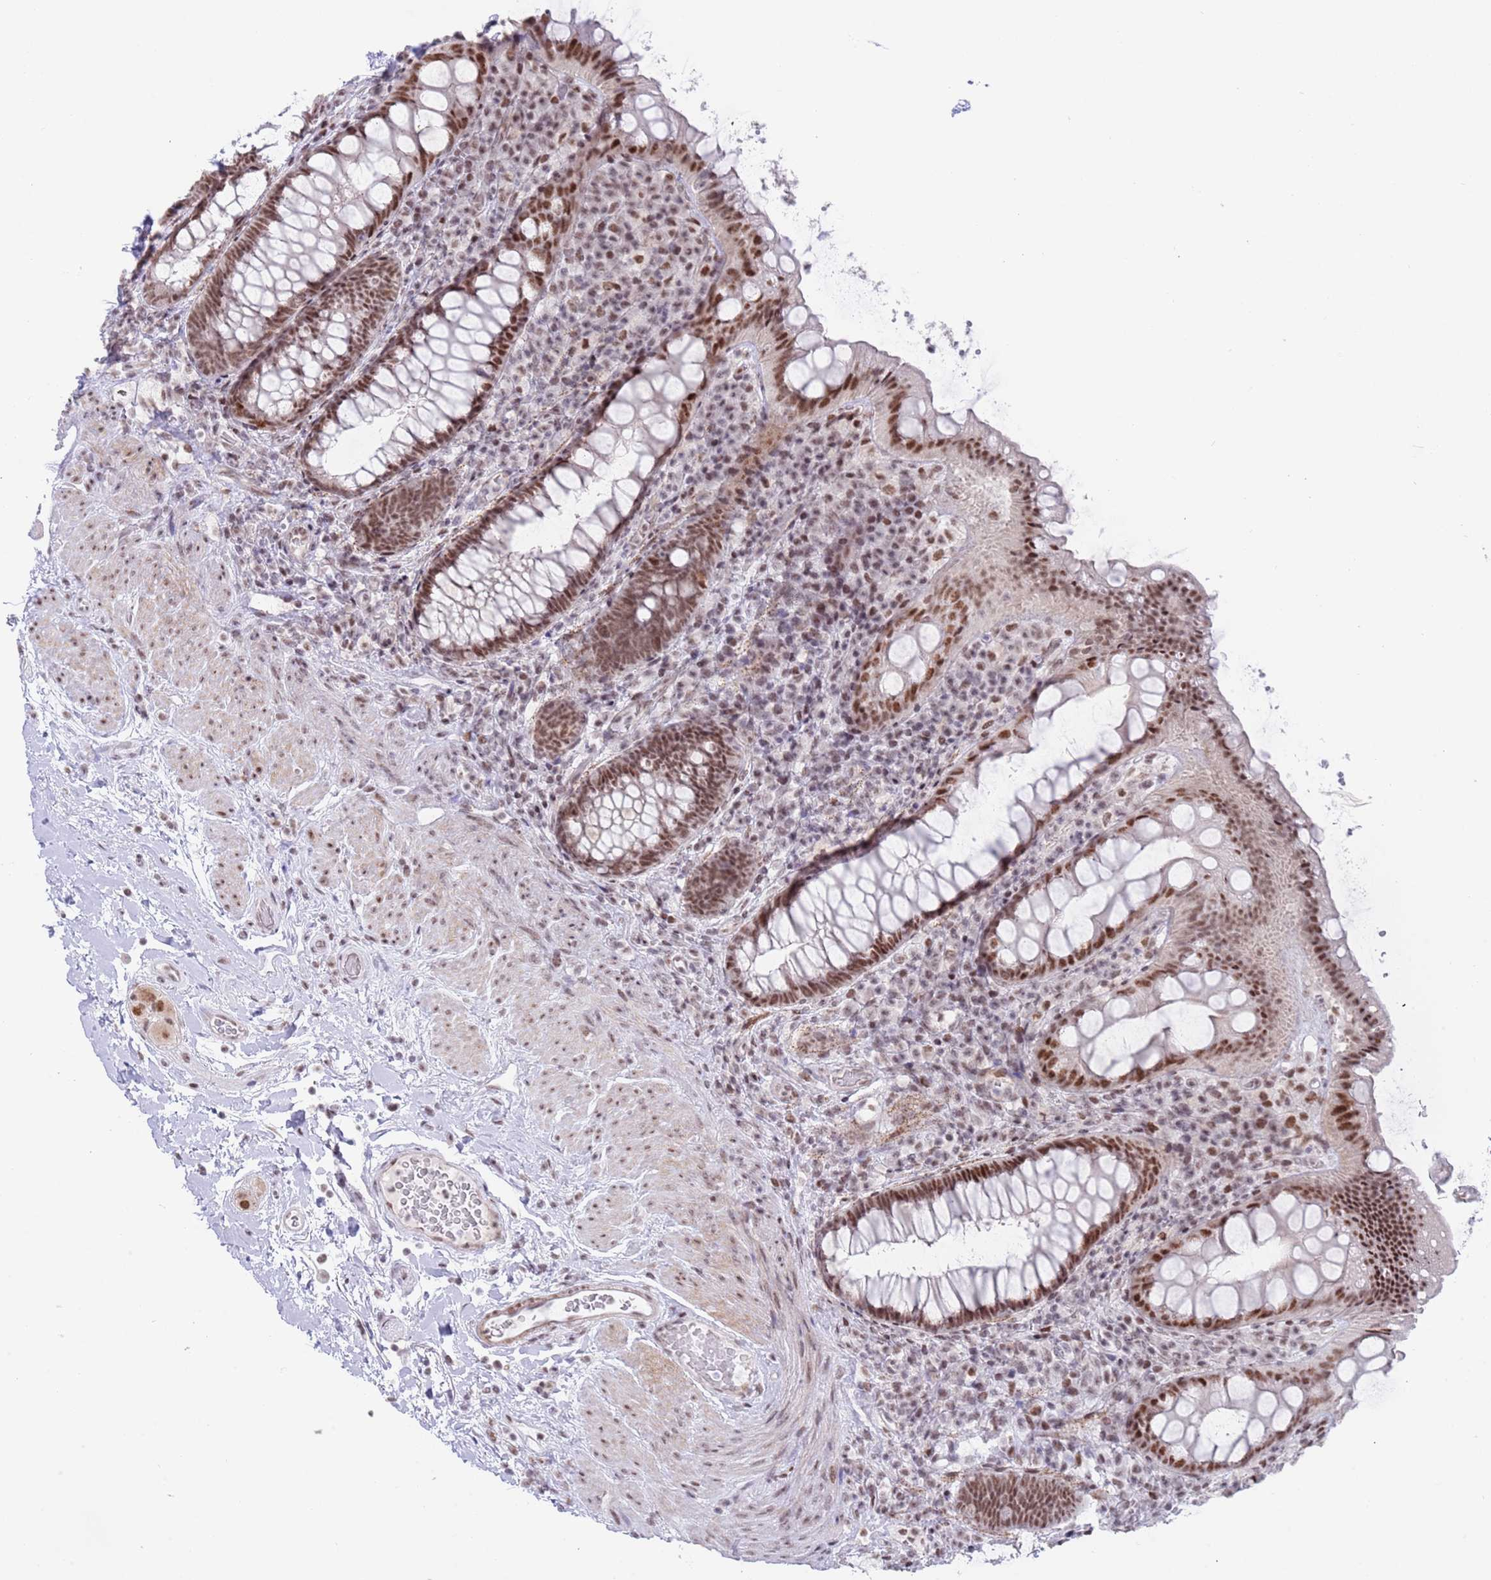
{"staining": {"intensity": "moderate", "quantity": ">75%", "location": "cytoplasmic/membranous,nuclear"}, "tissue": "rectum", "cell_type": "Glandular cells", "image_type": "normal", "snomed": [{"axis": "morphology", "description": "Normal tissue, NOS"}, {"axis": "topography", "description": "Rectum"}, {"axis": "topography", "description": "Peripheral nerve tissue"}], "caption": "A medium amount of moderate cytoplasmic/membranous,nuclear expression is appreciated in approximately >75% of glandular cells in benign rectum. (brown staining indicates protein expression, while blue staining denotes nuclei).", "gene": "ZNF382", "patient": {"sex": "female", "age": 69}}